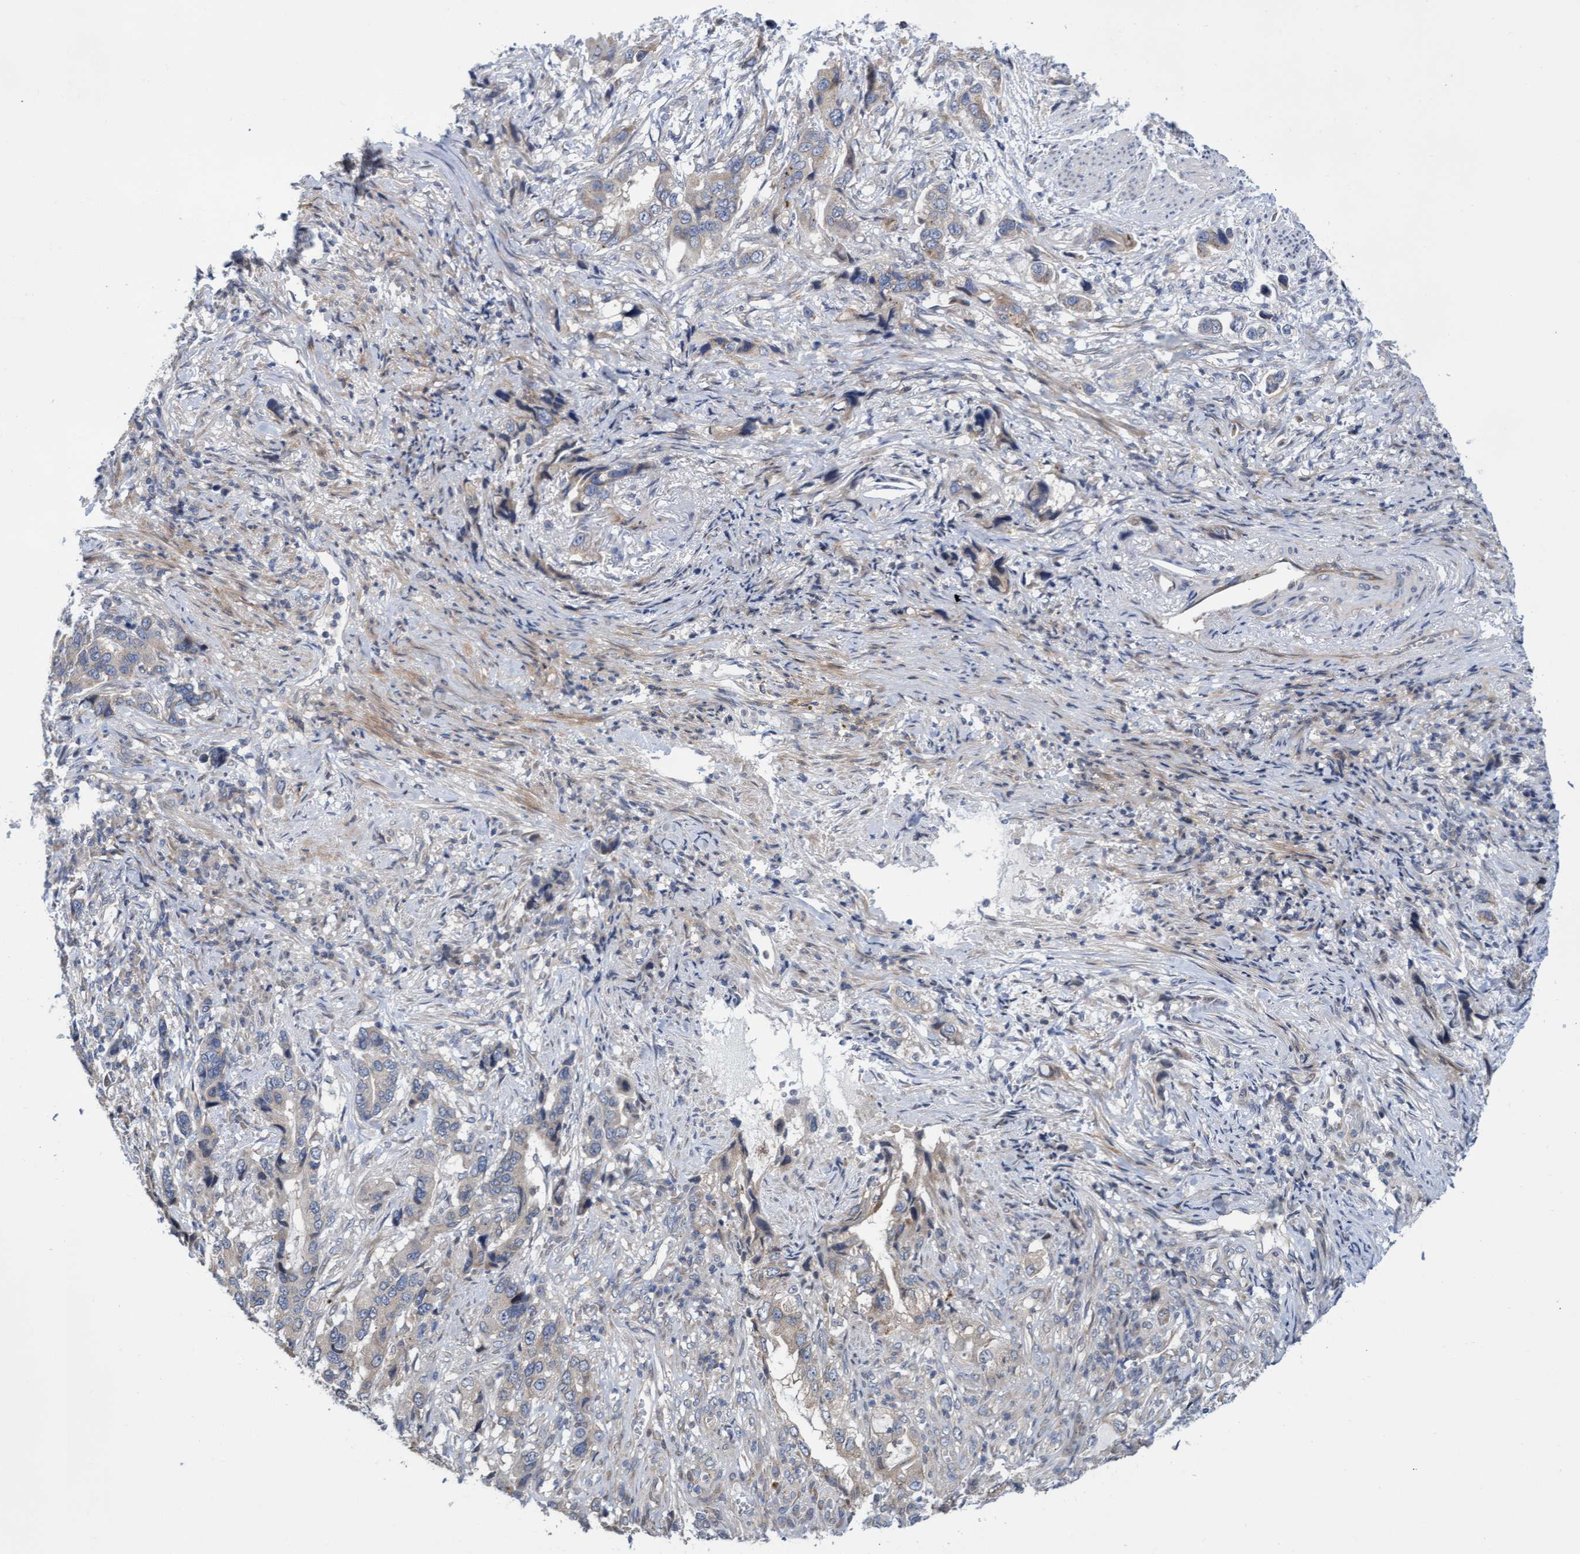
{"staining": {"intensity": "weak", "quantity": "<25%", "location": "cytoplasmic/membranous"}, "tissue": "stomach cancer", "cell_type": "Tumor cells", "image_type": "cancer", "snomed": [{"axis": "morphology", "description": "Adenocarcinoma, NOS"}, {"axis": "topography", "description": "Stomach, lower"}], "caption": "Immunohistochemical staining of adenocarcinoma (stomach) reveals no significant staining in tumor cells.", "gene": "ABCF2", "patient": {"sex": "female", "age": 93}}